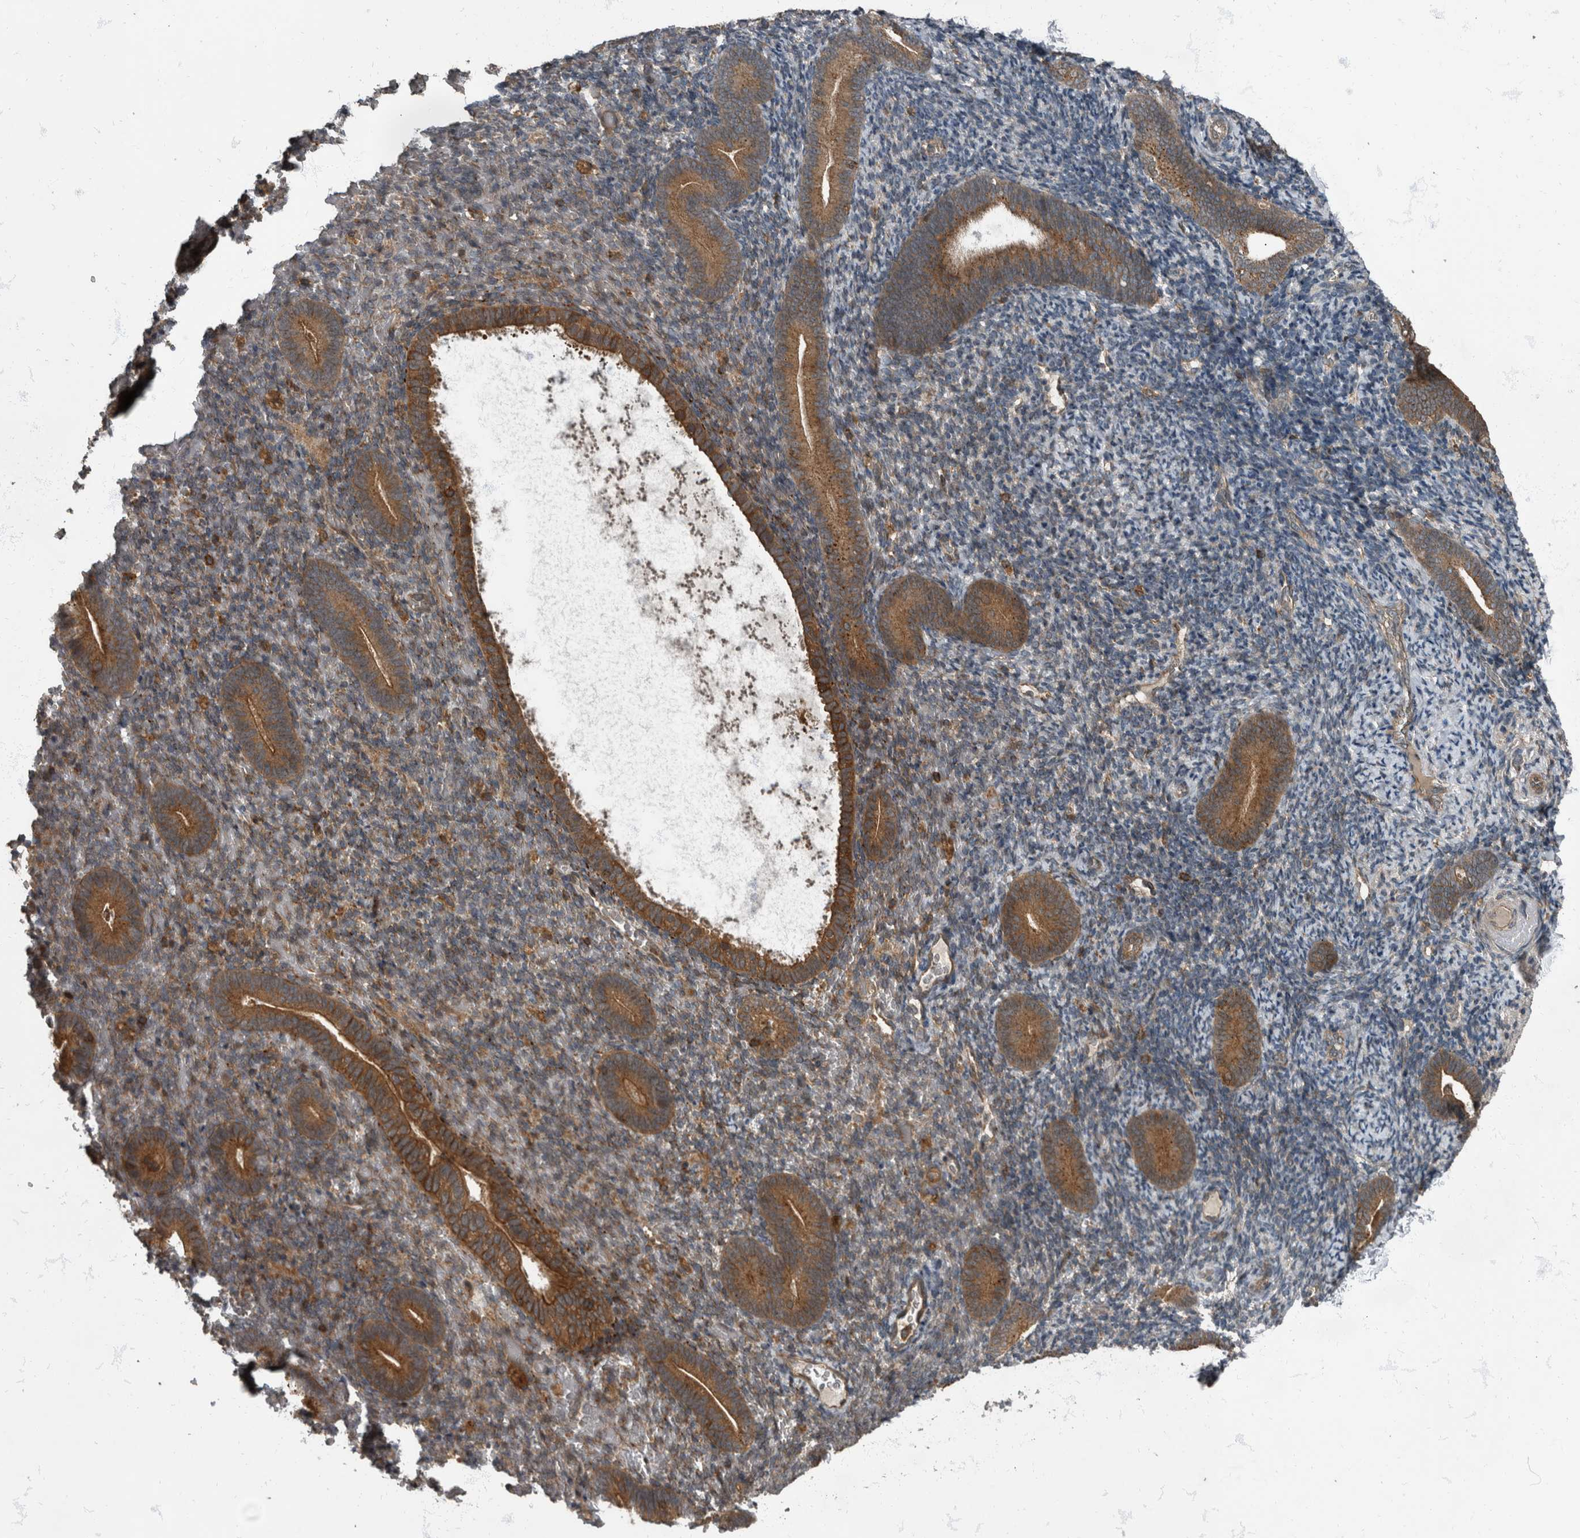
{"staining": {"intensity": "strong", "quantity": "25%-75%", "location": "cytoplasmic/membranous"}, "tissue": "endometrium", "cell_type": "Cells in endometrial stroma", "image_type": "normal", "snomed": [{"axis": "morphology", "description": "Normal tissue, NOS"}, {"axis": "topography", "description": "Endometrium"}], "caption": "Protein staining of normal endometrium displays strong cytoplasmic/membranous positivity in about 25%-75% of cells in endometrial stroma.", "gene": "RABGGTB", "patient": {"sex": "female", "age": 51}}